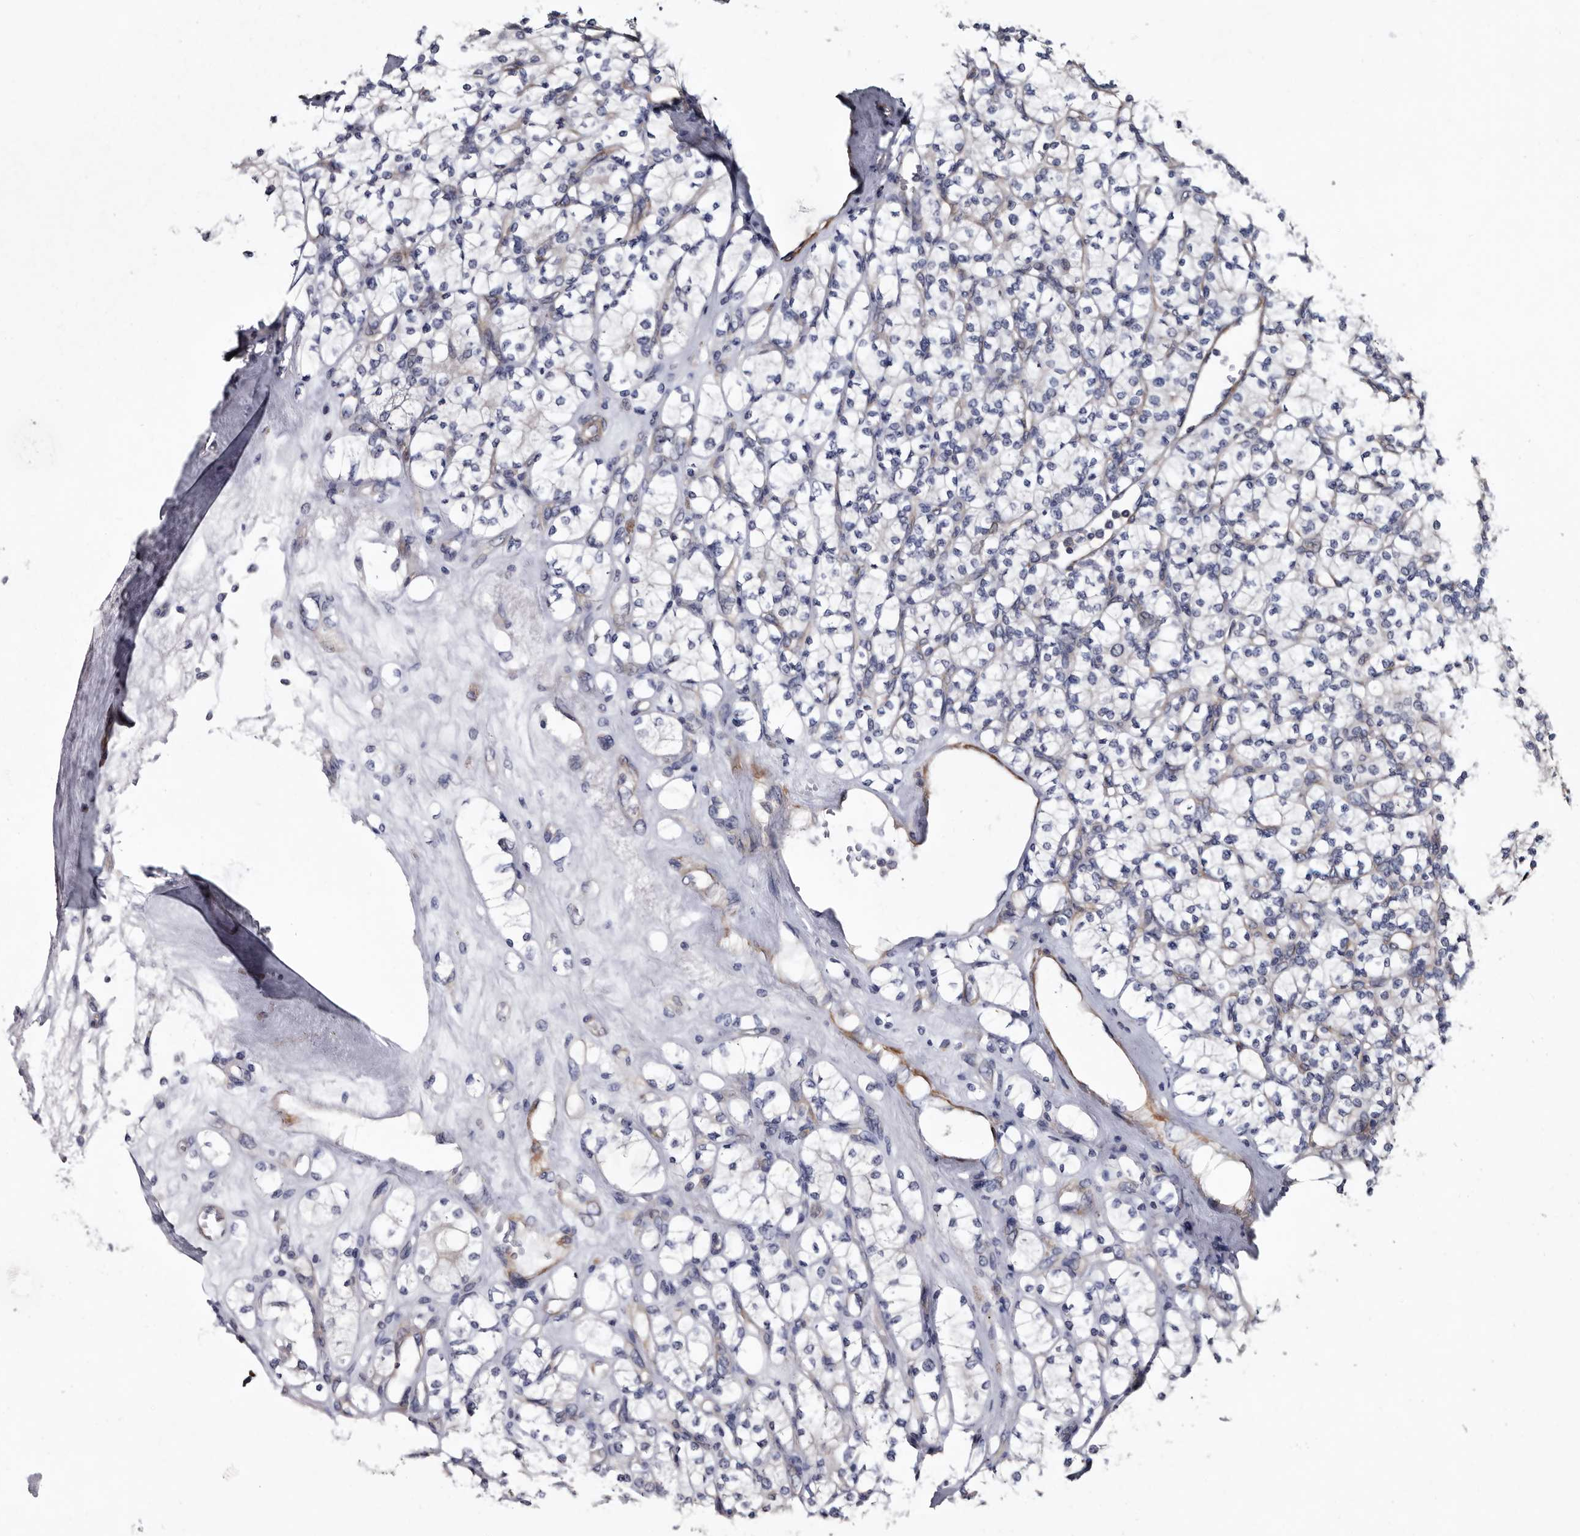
{"staining": {"intensity": "negative", "quantity": "none", "location": "none"}, "tissue": "renal cancer", "cell_type": "Tumor cells", "image_type": "cancer", "snomed": [{"axis": "morphology", "description": "Adenocarcinoma, NOS"}, {"axis": "topography", "description": "Kidney"}], "caption": "Histopathology image shows no significant protein staining in tumor cells of renal cancer. Brightfield microscopy of immunohistochemistry (IHC) stained with DAB (brown) and hematoxylin (blue), captured at high magnification.", "gene": "IARS1", "patient": {"sex": "male", "age": 77}}